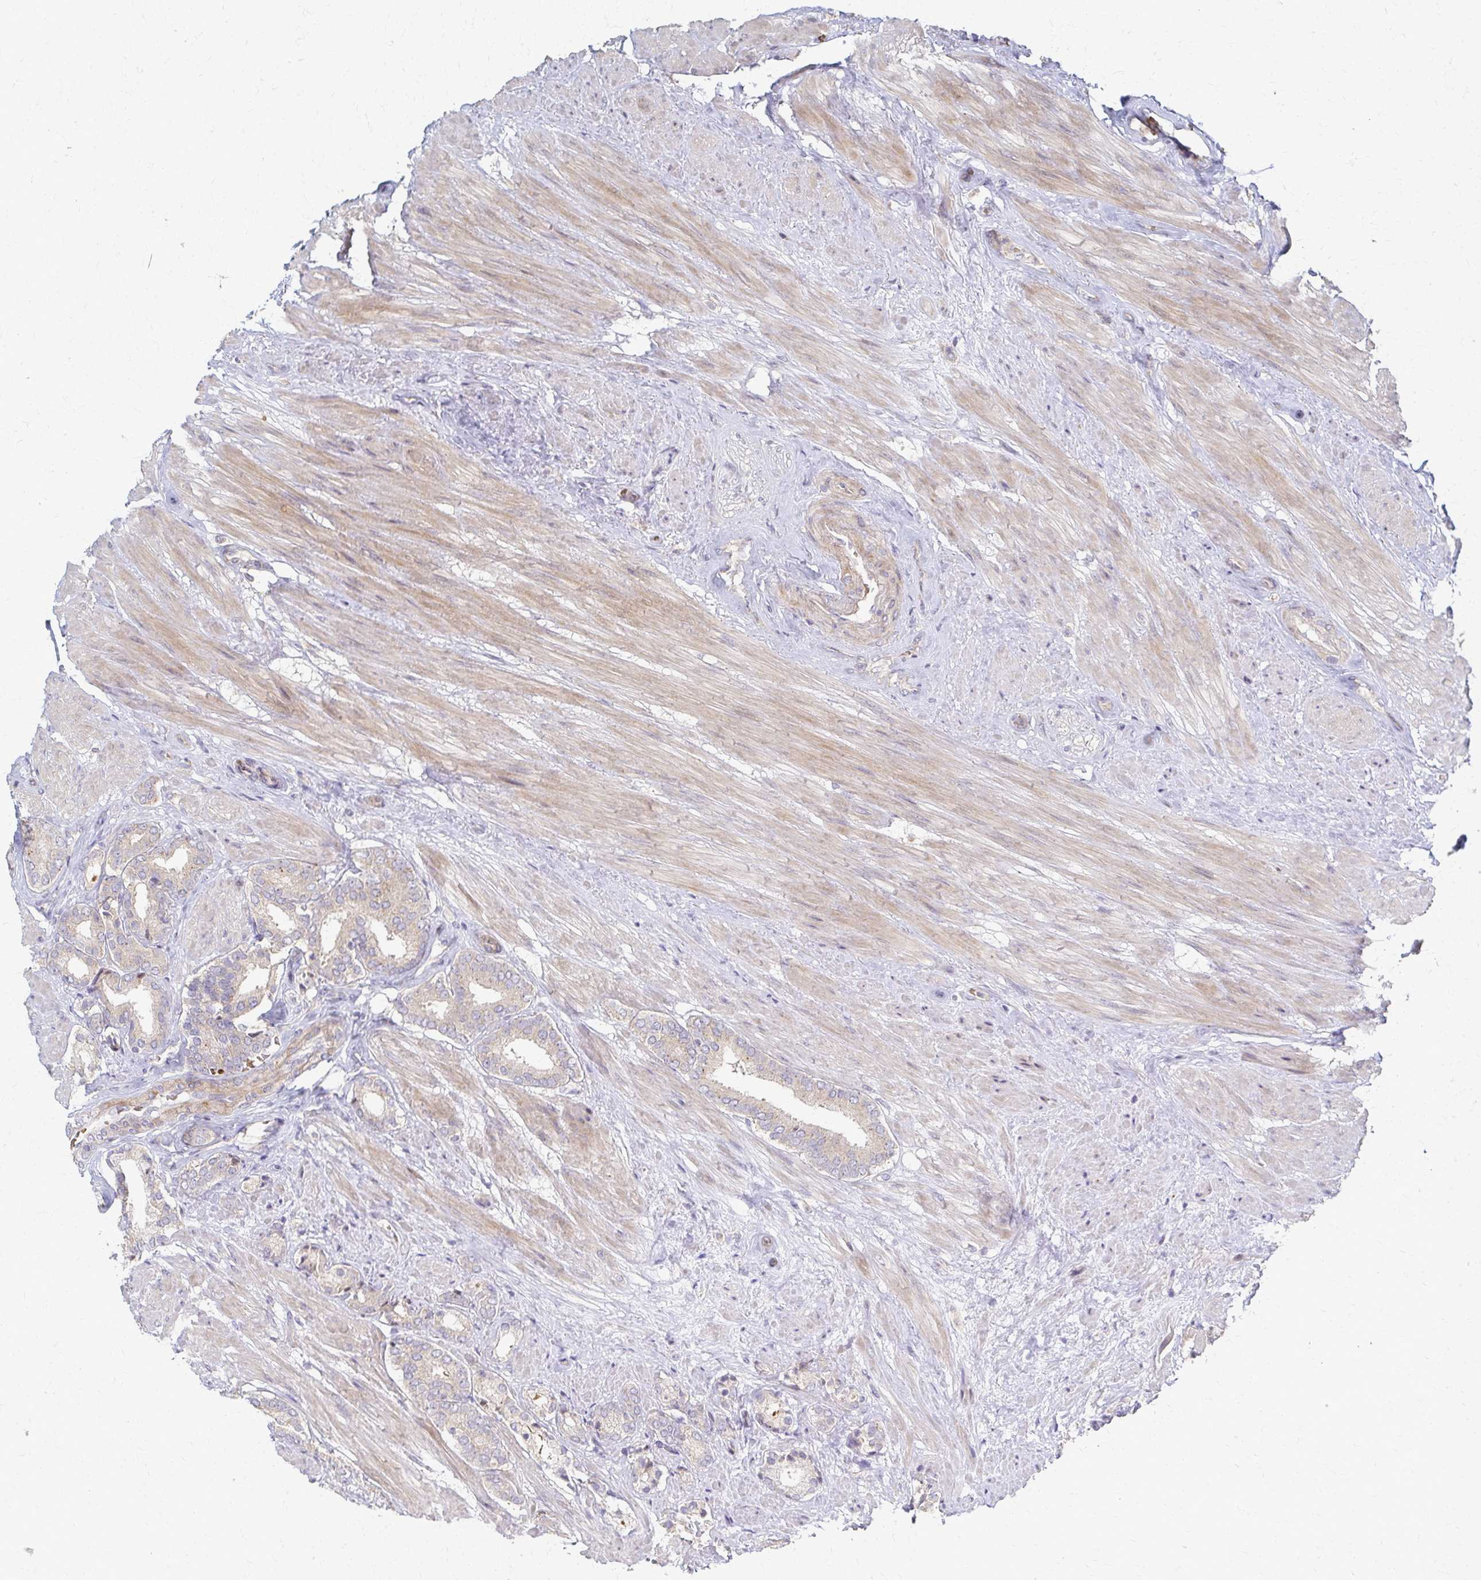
{"staining": {"intensity": "weak", "quantity": ">75%", "location": "cytoplasmic/membranous"}, "tissue": "prostate cancer", "cell_type": "Tumor cells", "image_type": "cancer", "snomed": [{"axis": "morphology", "description": "Adenocarcinoma, High grade"}, {"axis": "topography", "description": "Prostate"}], "caption": "This micrograph exhibits immunohistochemistry (IHC) staining of adenocarcinoma (high-grade) (prostate), with low weak cytoplasmic/membranous expression in approximately >75% of tumor cells.", "gene": "SKA2", "patient": {"sex": "male", "age": 56}}